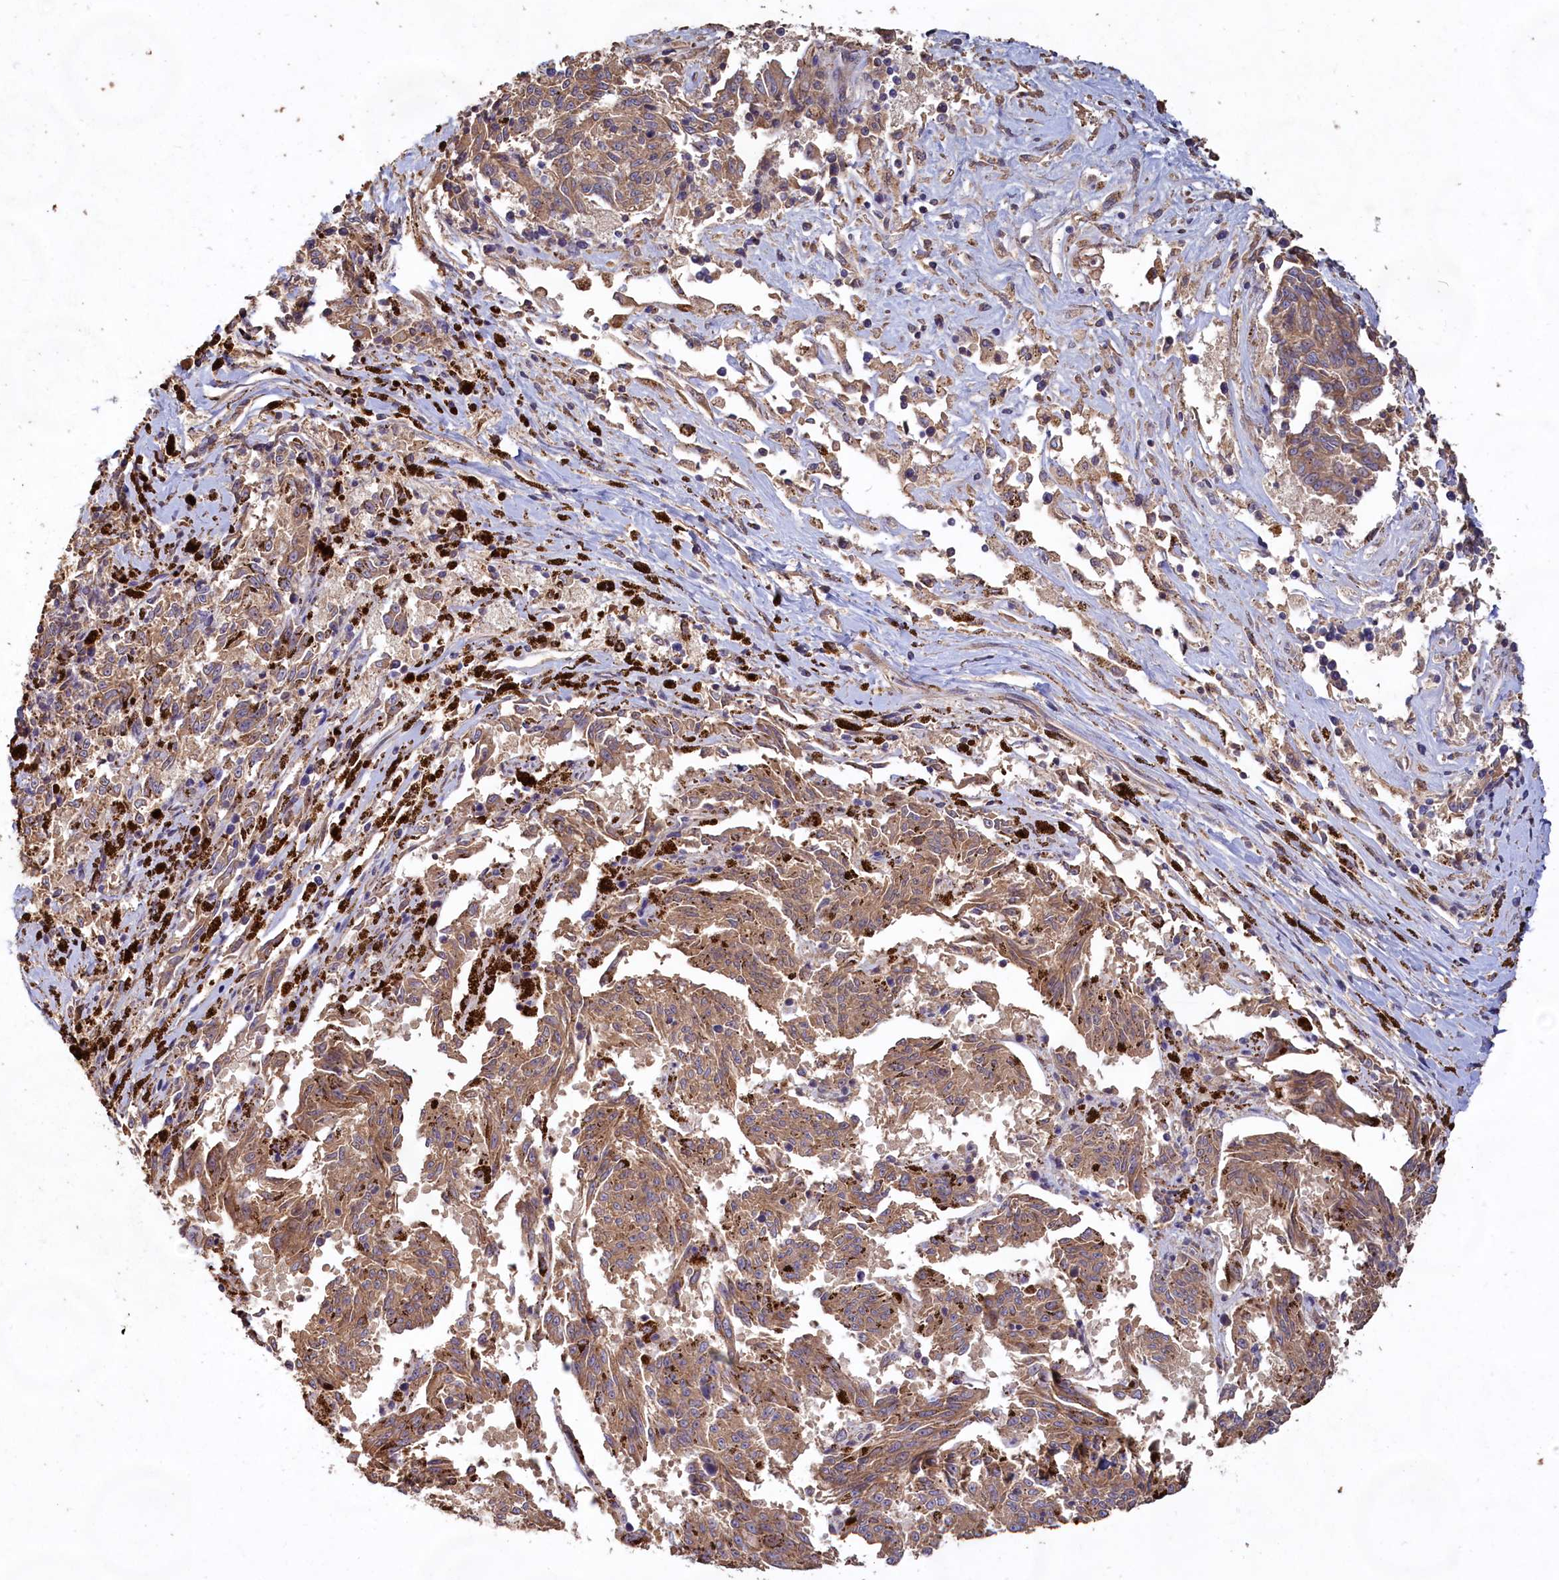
{"staining": {"intensity": "moderate", "quantity": ">75%", "location": "cytoplasmic/membranous"}, "tissue": "melanoma", "cell_type": "Tumor cells", "image_type": "cancer", "snomed": [{"axis": "morphology", "description": "Malignant melanoma, NOS"}, {"axis": "topography", "description": "Skin"}], "caption": "Immunohistochemical staining of human malignant melanoma displays medium levels of moderate cytoplasmic/membranous protein positivity in approximately >75% of tumor cells. (DAB IHC with brightfield microscopy, high magnification).", "gene": "FUNDC1", "patient": {"sex": "female", "age": 72}}